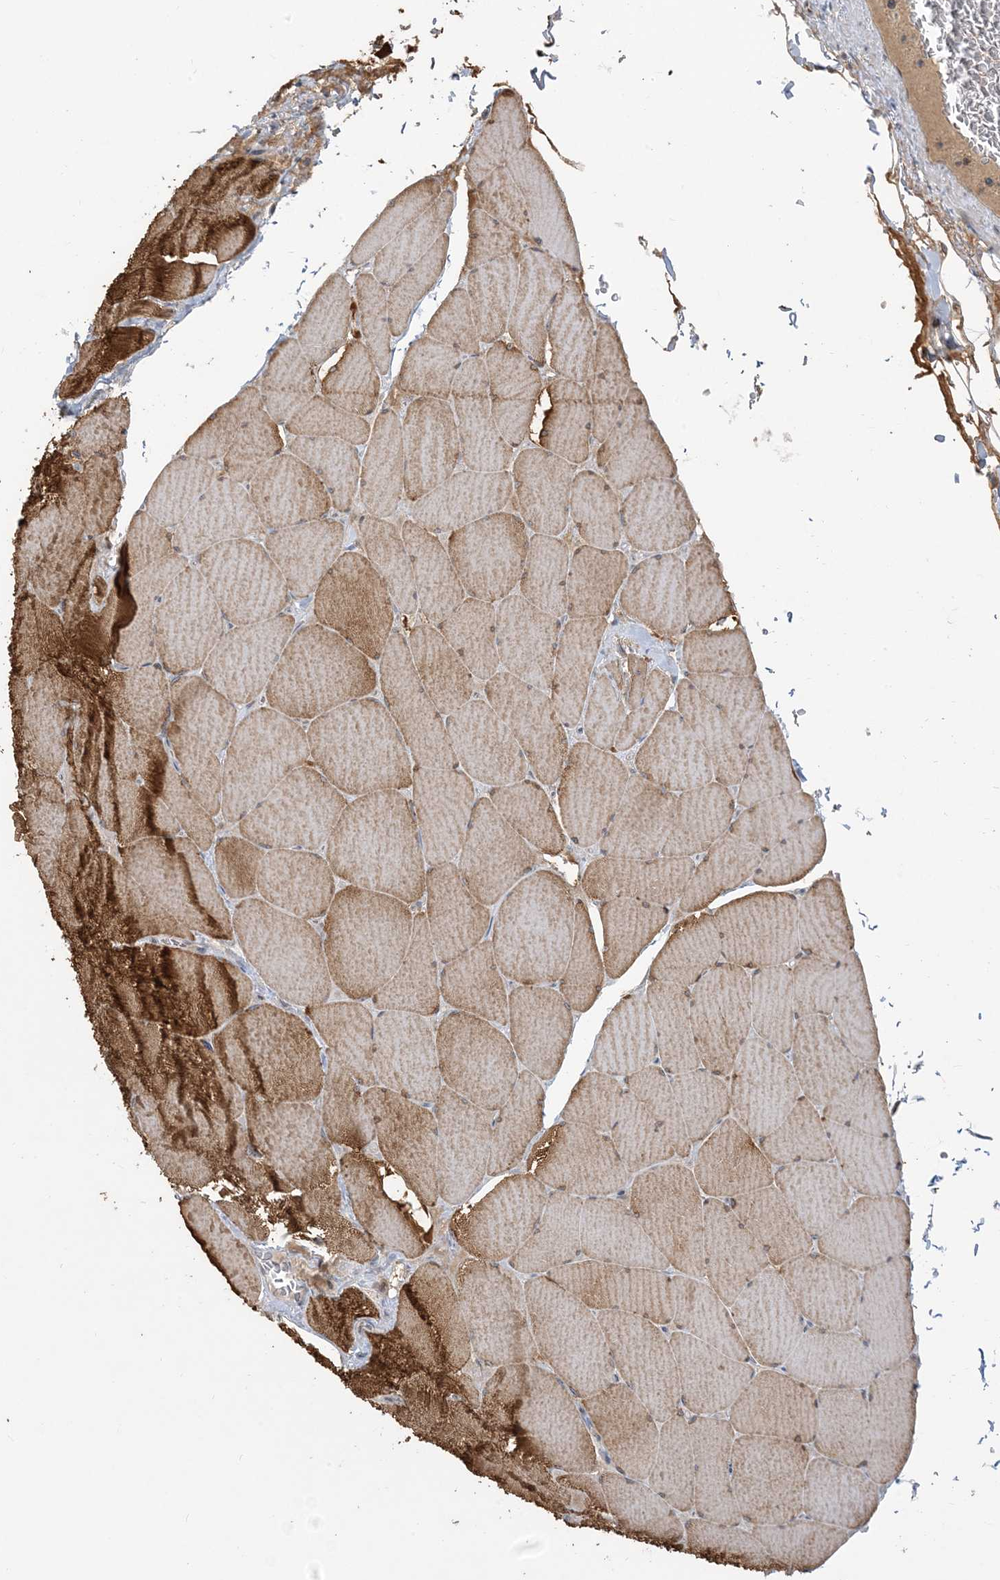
{"staining": {"intensity": "strong", "quantity": "25%-75%", "location": "cytoplasmic/membranous"}, "tissue": "skeletal muscle", "cell_type": "Myocytes", "image_type": "normal", "snomed": [{"axis": "morphology", "description": "Normal tissue, NOS"}, {"axis": "topography", "description": "Skeletal muscle"}, {"axis": "topography", "description": "Head-Neck"}], "caption": "Immunohistochemistry photomicrograph of normal skeletal muscle stained for a protein (brown), which displays high levels of strong cytoplasmic/membranous staining in about 25%-75% of myocytes.", "gene": "PRRT3", "patient": {"sex": "male", "age": 66}}